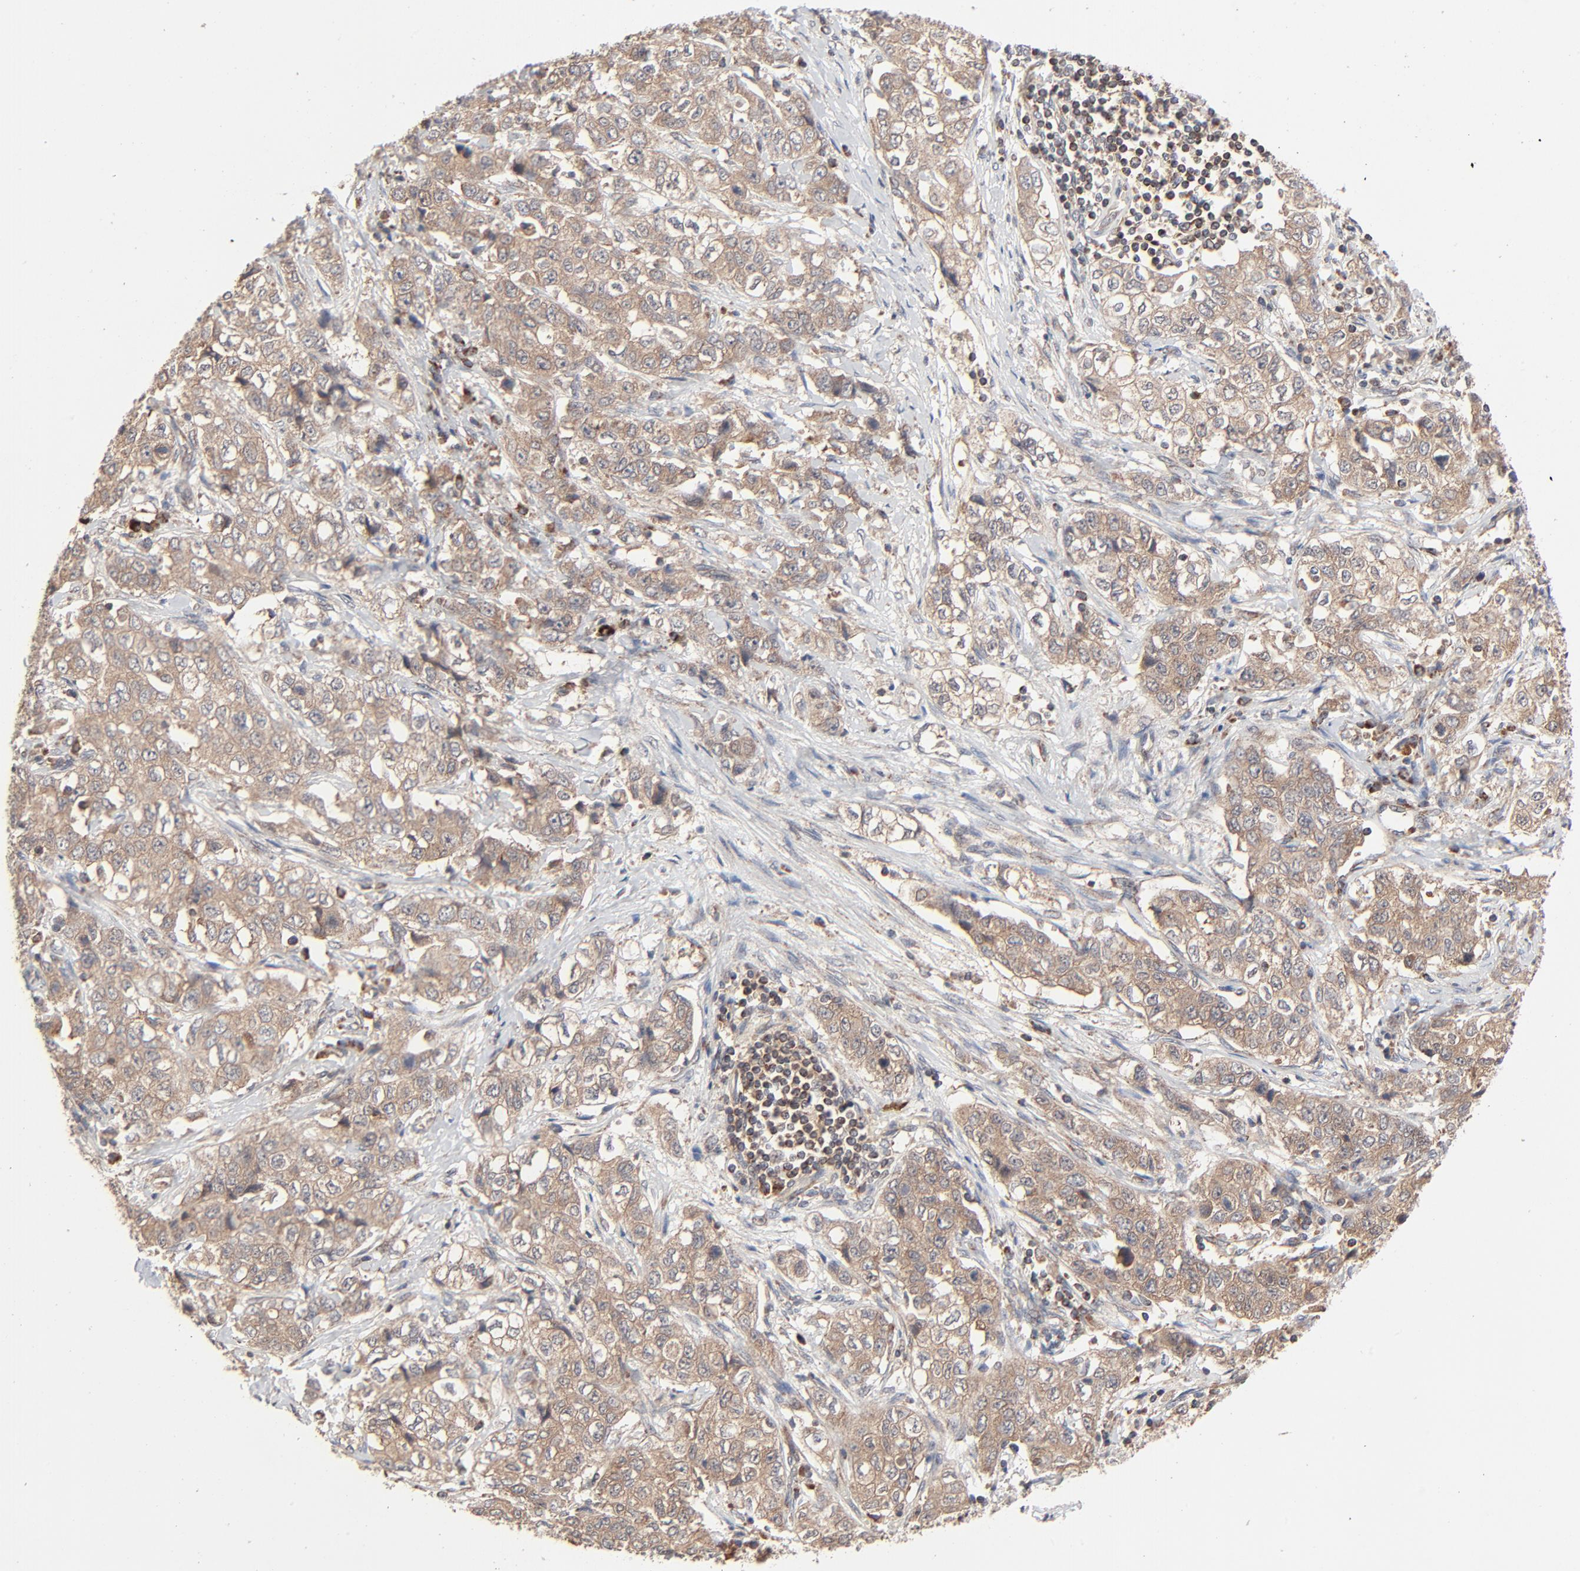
{"staining": {"intensity": "moderate", "quantity": ">75%", "location": "cytoplasmic/membranous"}, "tissue": "stomach cancer", "cell_type": "Tumor cells", "image_type": "cancer", "snomed": [{"axis": "morphology", "description": "Adenocarcinoma, NOS"}, {"axis": "topography", "description": "Stomach"}], "caption": "A brown stain highlights moderate cytoplasmic/membranous staining of a protein in human stomach adenocarcinoma tumor cells.", "gene": "ABLIM3", "patient": {"sex": "male", "age": 48}}